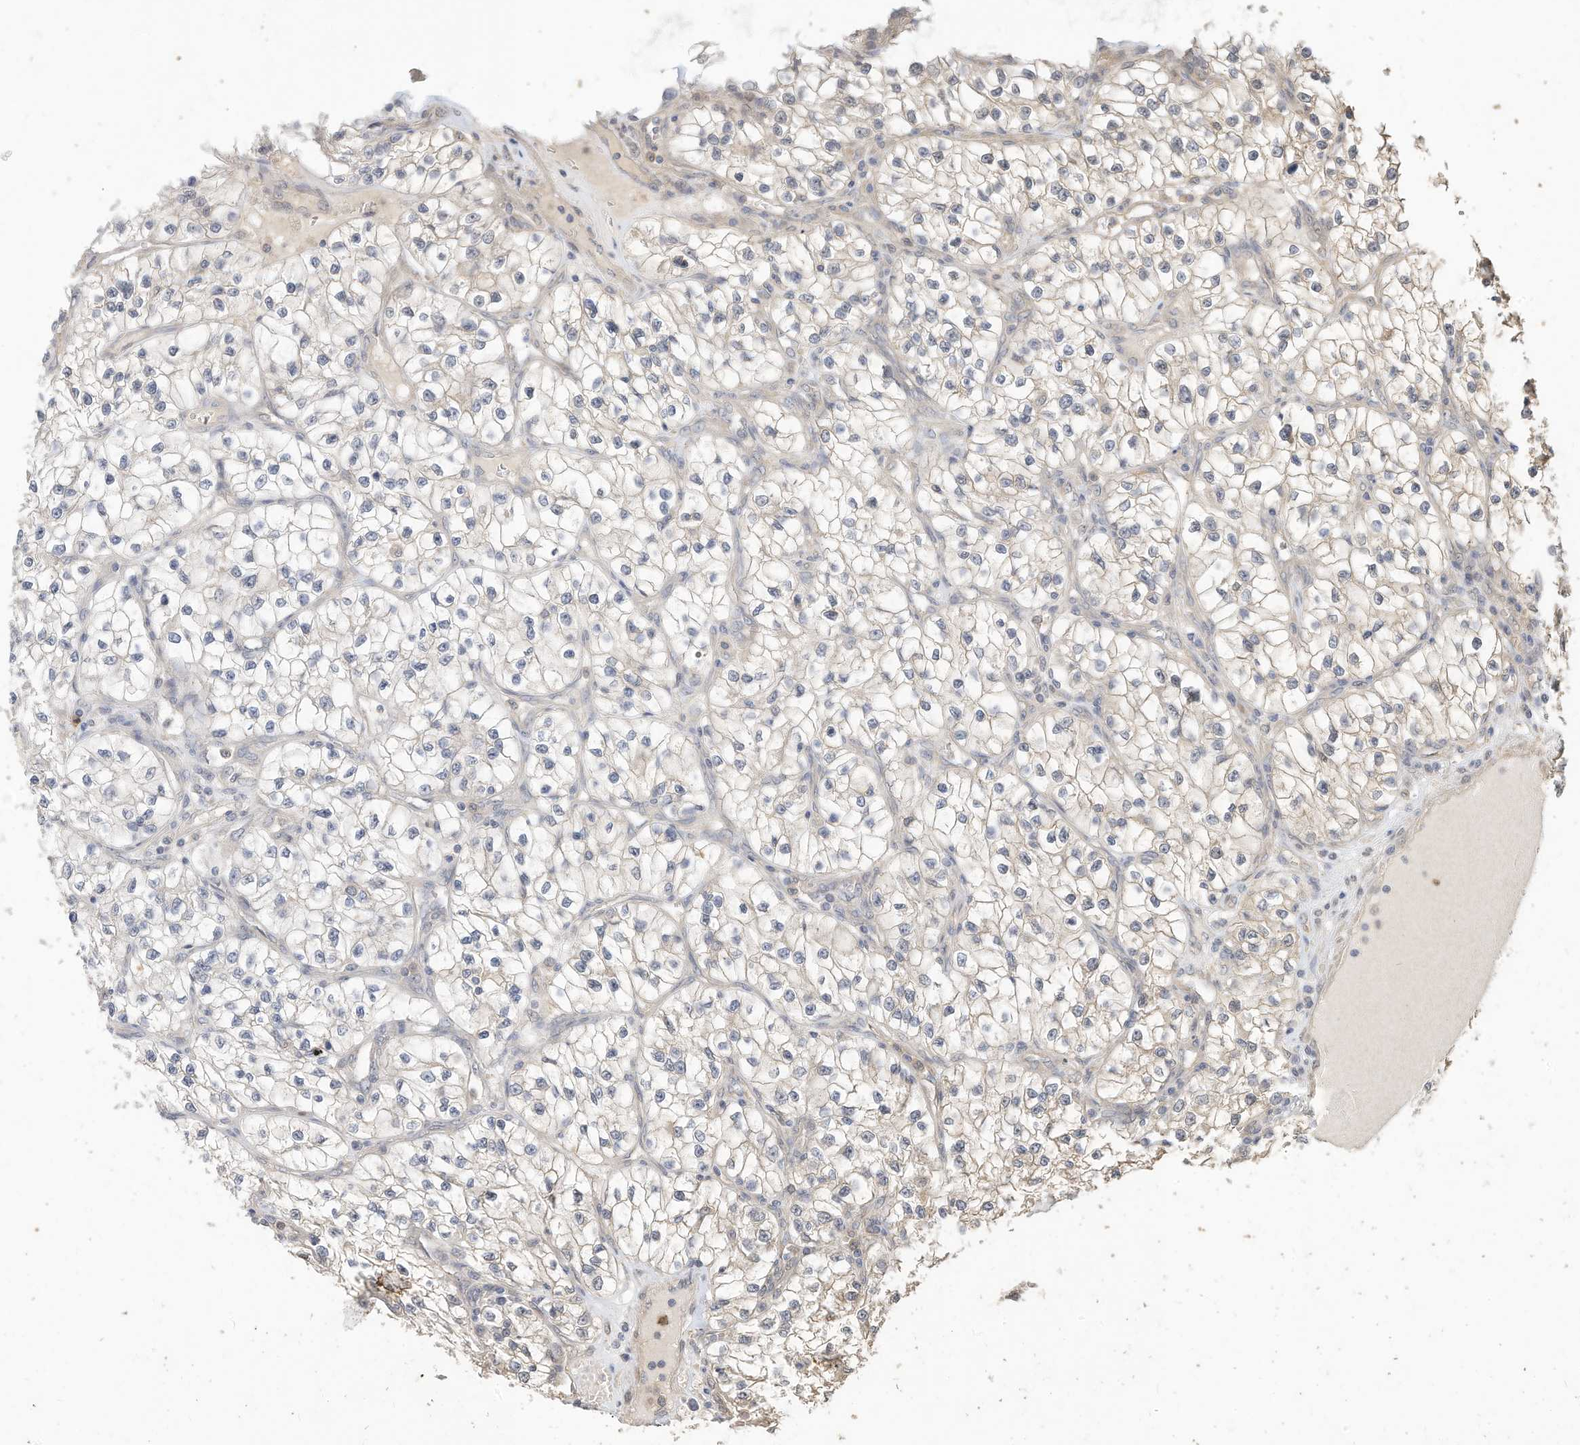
{"staining": {"intensity": "negative", "quantity": "none", "location": "none"}, "tissue": "renal cancer", "cell_type": "Tumor cells", "image_type": "cancer", "snomed": [{"axis": "morphology", "description": "Adenocarcinoma, NOS"}, {"axis": "topography", "description": "Kidney"}], "caption": "Immunohistochemistry (IHC) histopathology image of renal cancer (adenocarcinoma) stained for a protein (brown), which shows no staining in tumor cells. (Immunohistochemistry, brightfield microscopy, high magnification).", "gene": "OFD1", "patient": {"sex": "female", "age": 57}}